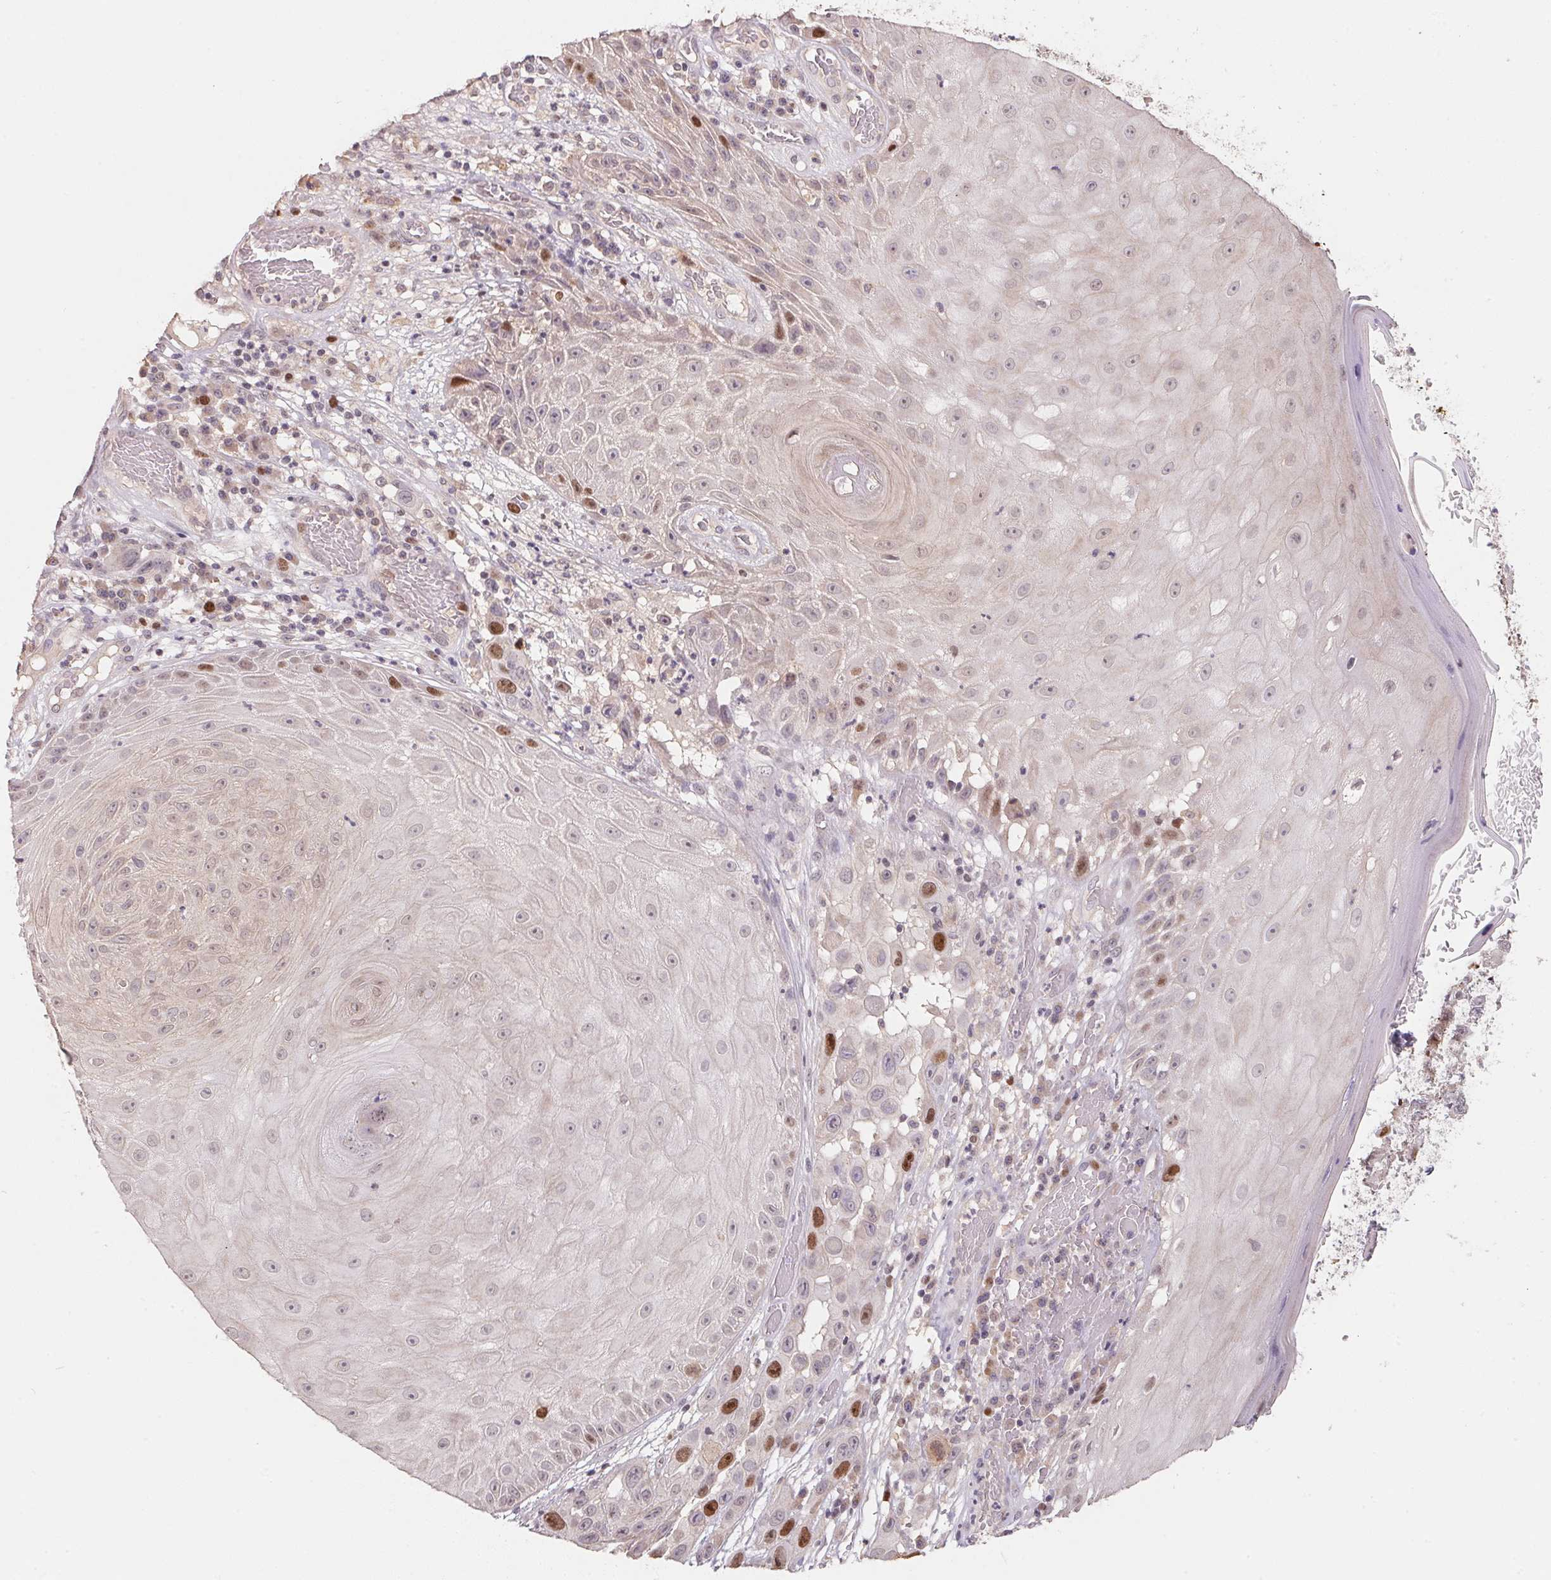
{"staining": {"intensity": "strong", "quantity": "<25%", "location": "nuclear"}, "tissue": "skin cancer", "cell_type": "Tumor cells", "image_type": "cancer", "snomed": [{"axis": "morphology", "description": "Squamous cell carcinoma, NOS"}, {"axis": "topography", "description": "Skin"}], "caption": "Tumor cells display medium levels of strong nuclear expression in about <25% of cells in skin cancer.", "gene": "KIFC1", "patient": {"sex": "male", "age": 81}}